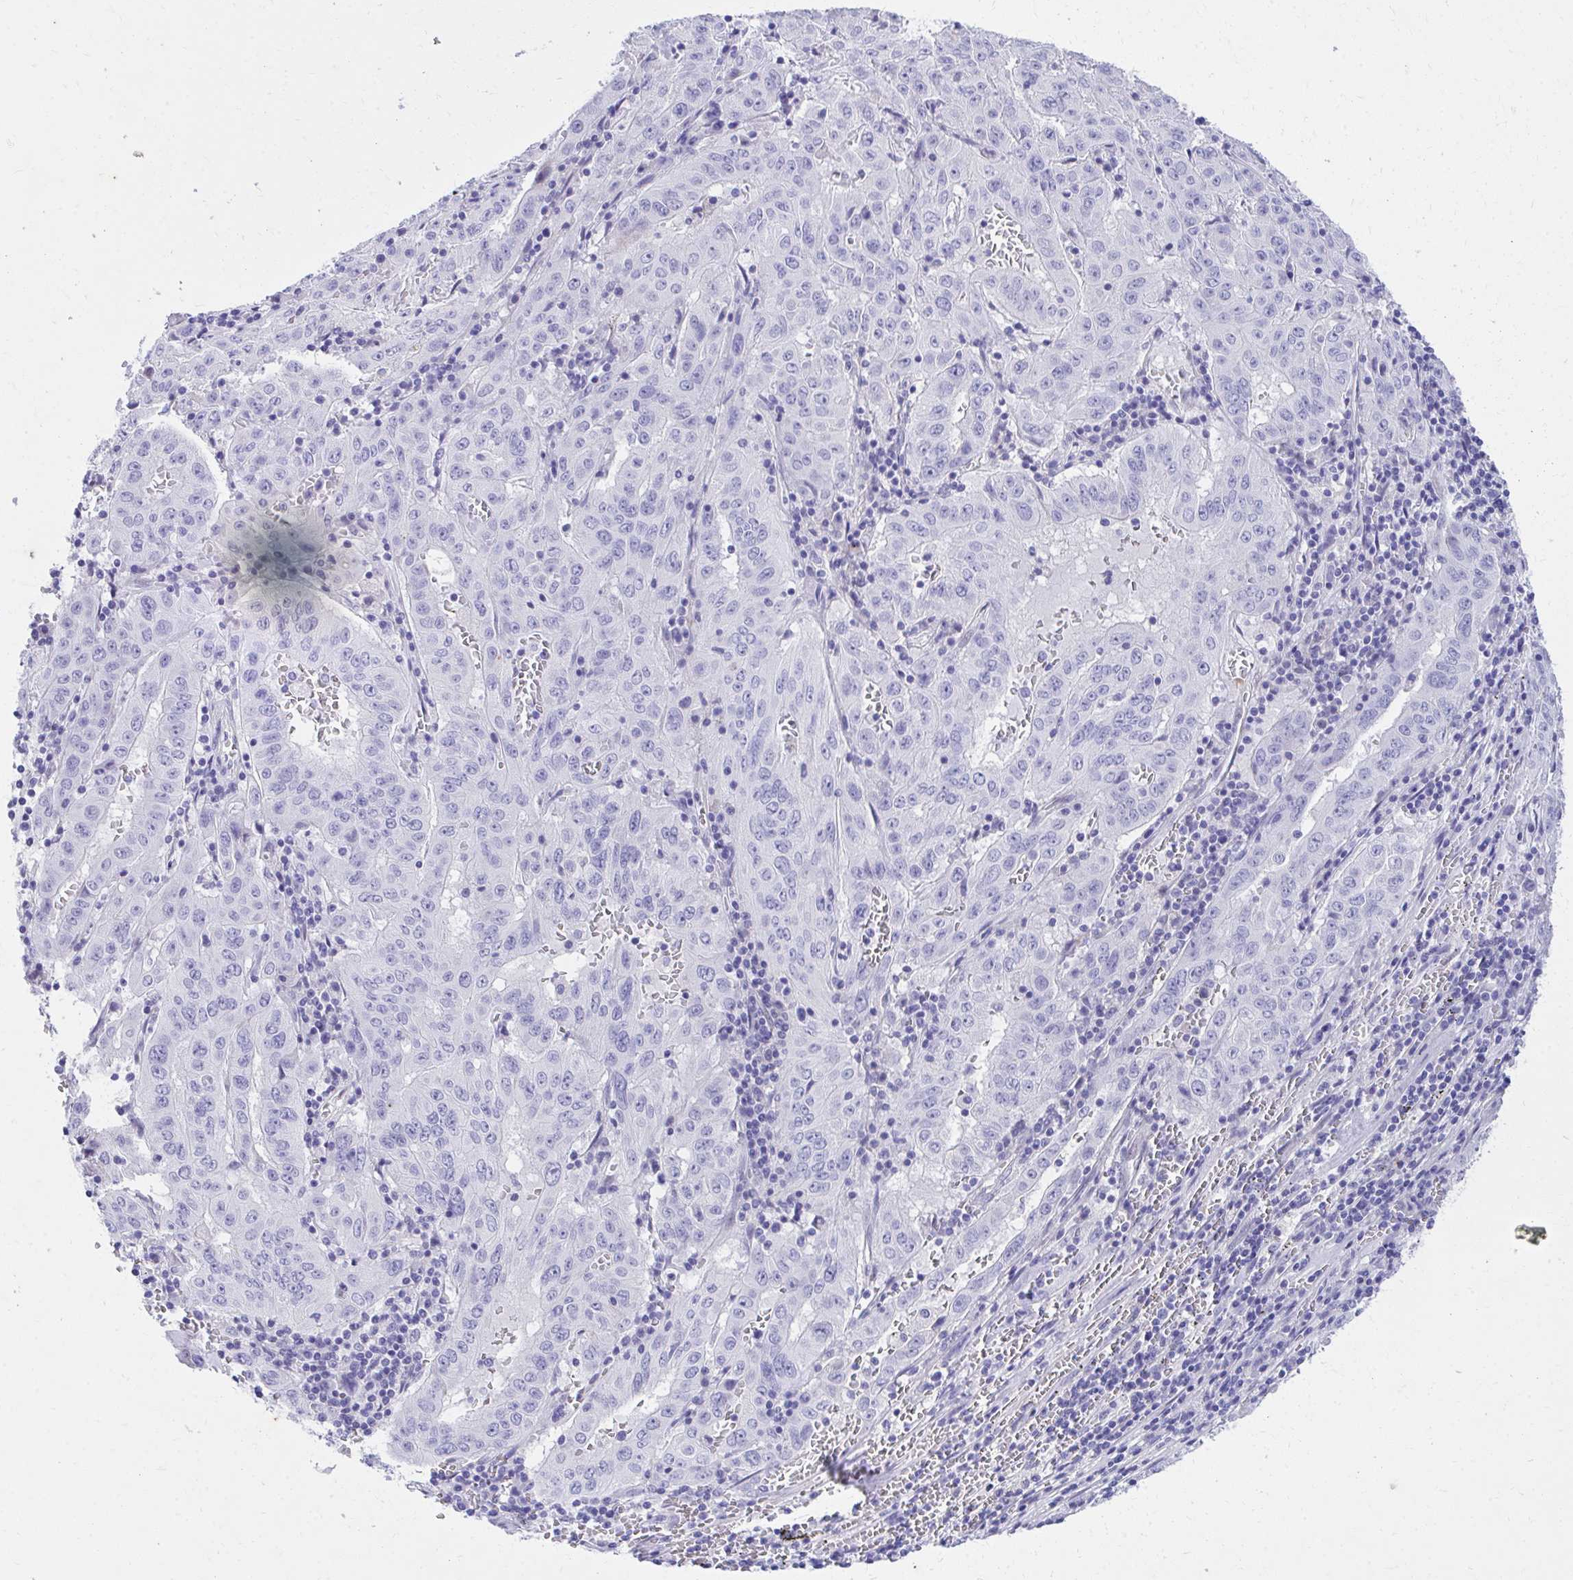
{"staining": {"intensity": "negative", "quantity": "none", "location": "none"}, "tissue": "pancreatic cancer", "cell_type": "Tumor cells", "image_type": "cancer", "snomed": [{"axis": "morphology", "description": "Adenocarcinoma, NOS"}, {"axis": "topography", "description": "Pancreas"}], "caption": "Protein analysis of pancreatic cancer shows no significant staining in tumor cells.", "gene": "KLK1", "patient": {"sex": "male", "age": 63}}